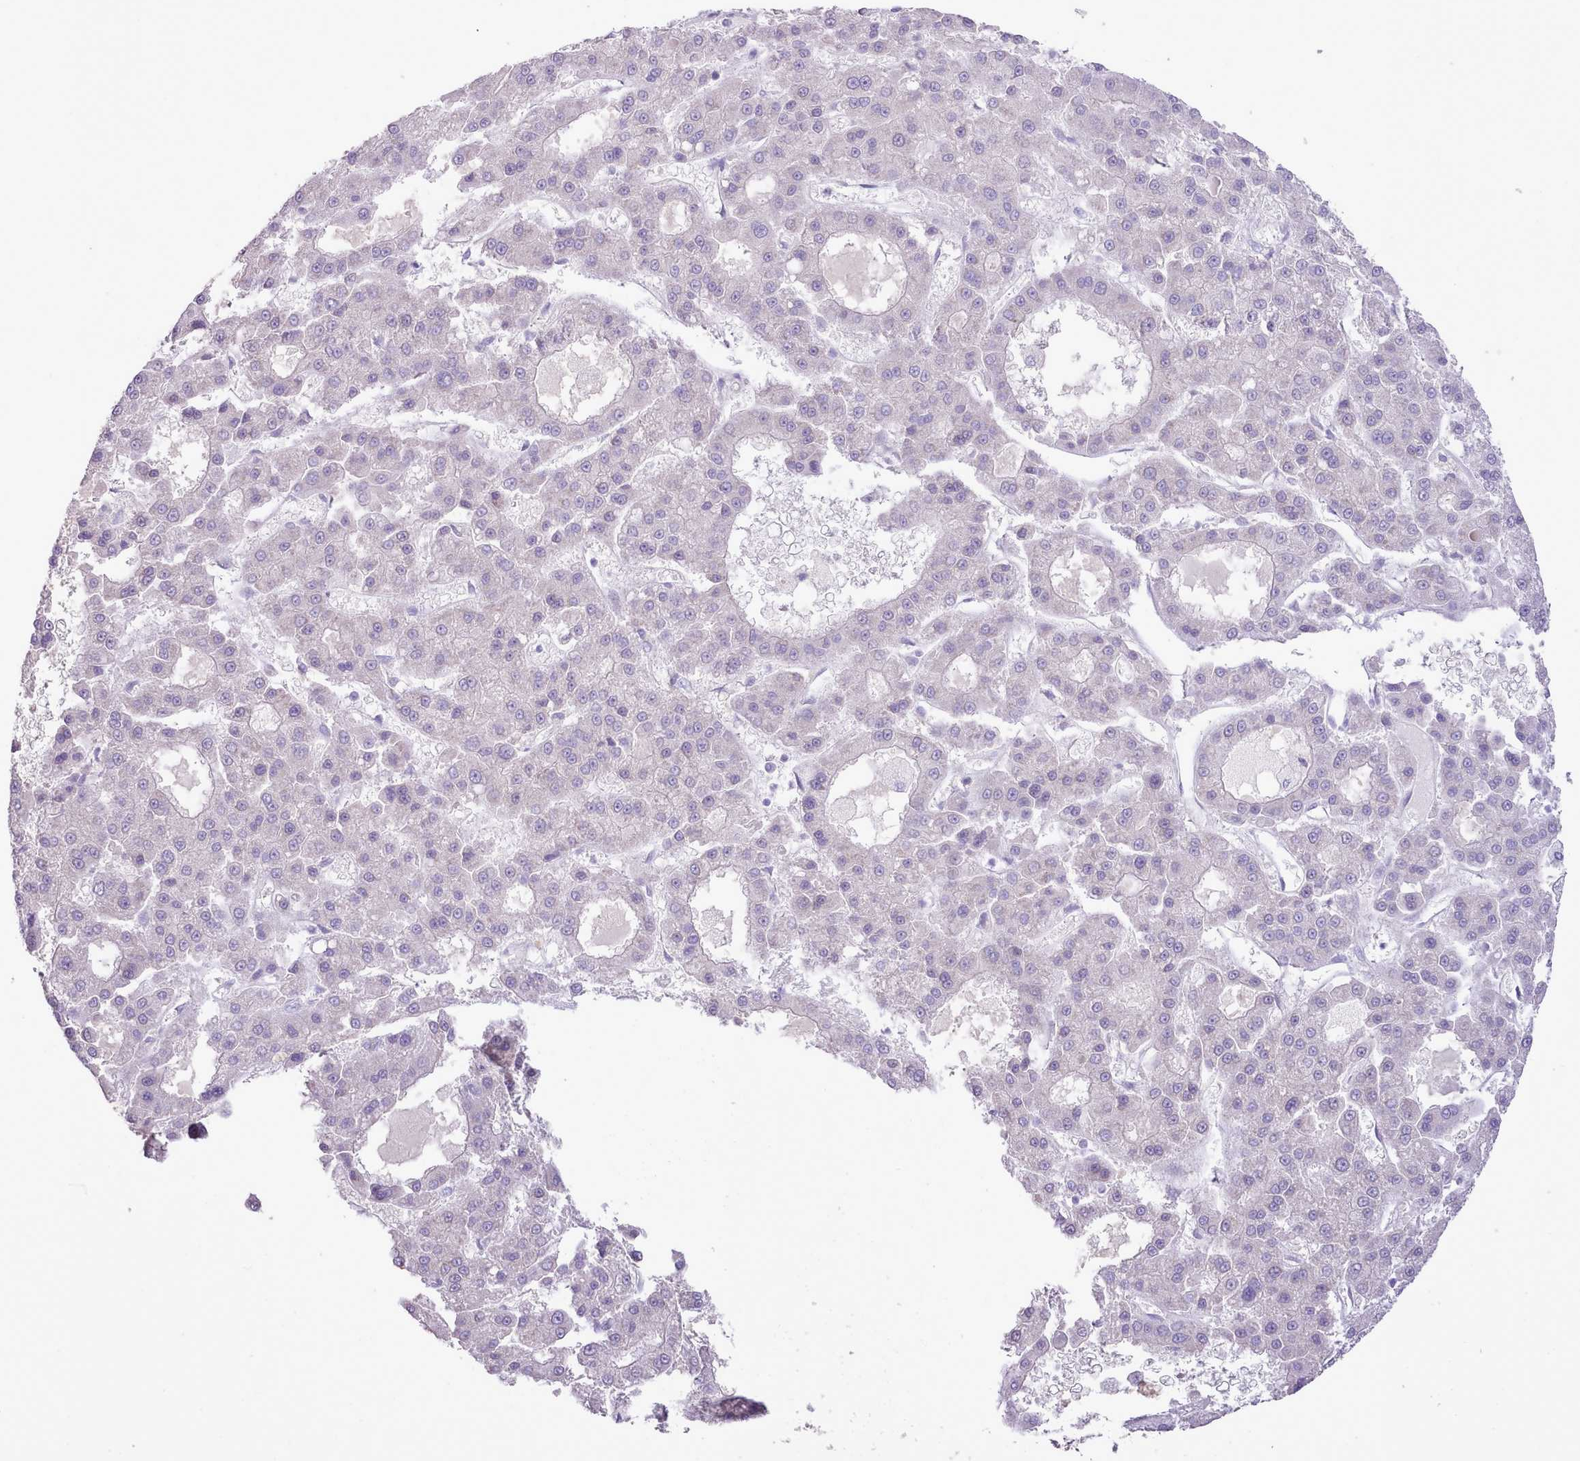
{"staining": {"intensity": "negative", "quantity": "none", "location": "none"}, "tissue": "liver cancer", "cell_type": "Tumor cells", "image_type": "cancer", "snomed": [{"axis": "morphology", "description": "Carcinoma, Hepatocellular, NOS"}, {"axis": "topography", "description": "Liver"}], "caption": "IHC of liver cancer (hepatocellular carcinoma) demonstrates no positivity in tumor cells.", "gene": "CCL1", "patient": {"sex": "male", "age": 70}}